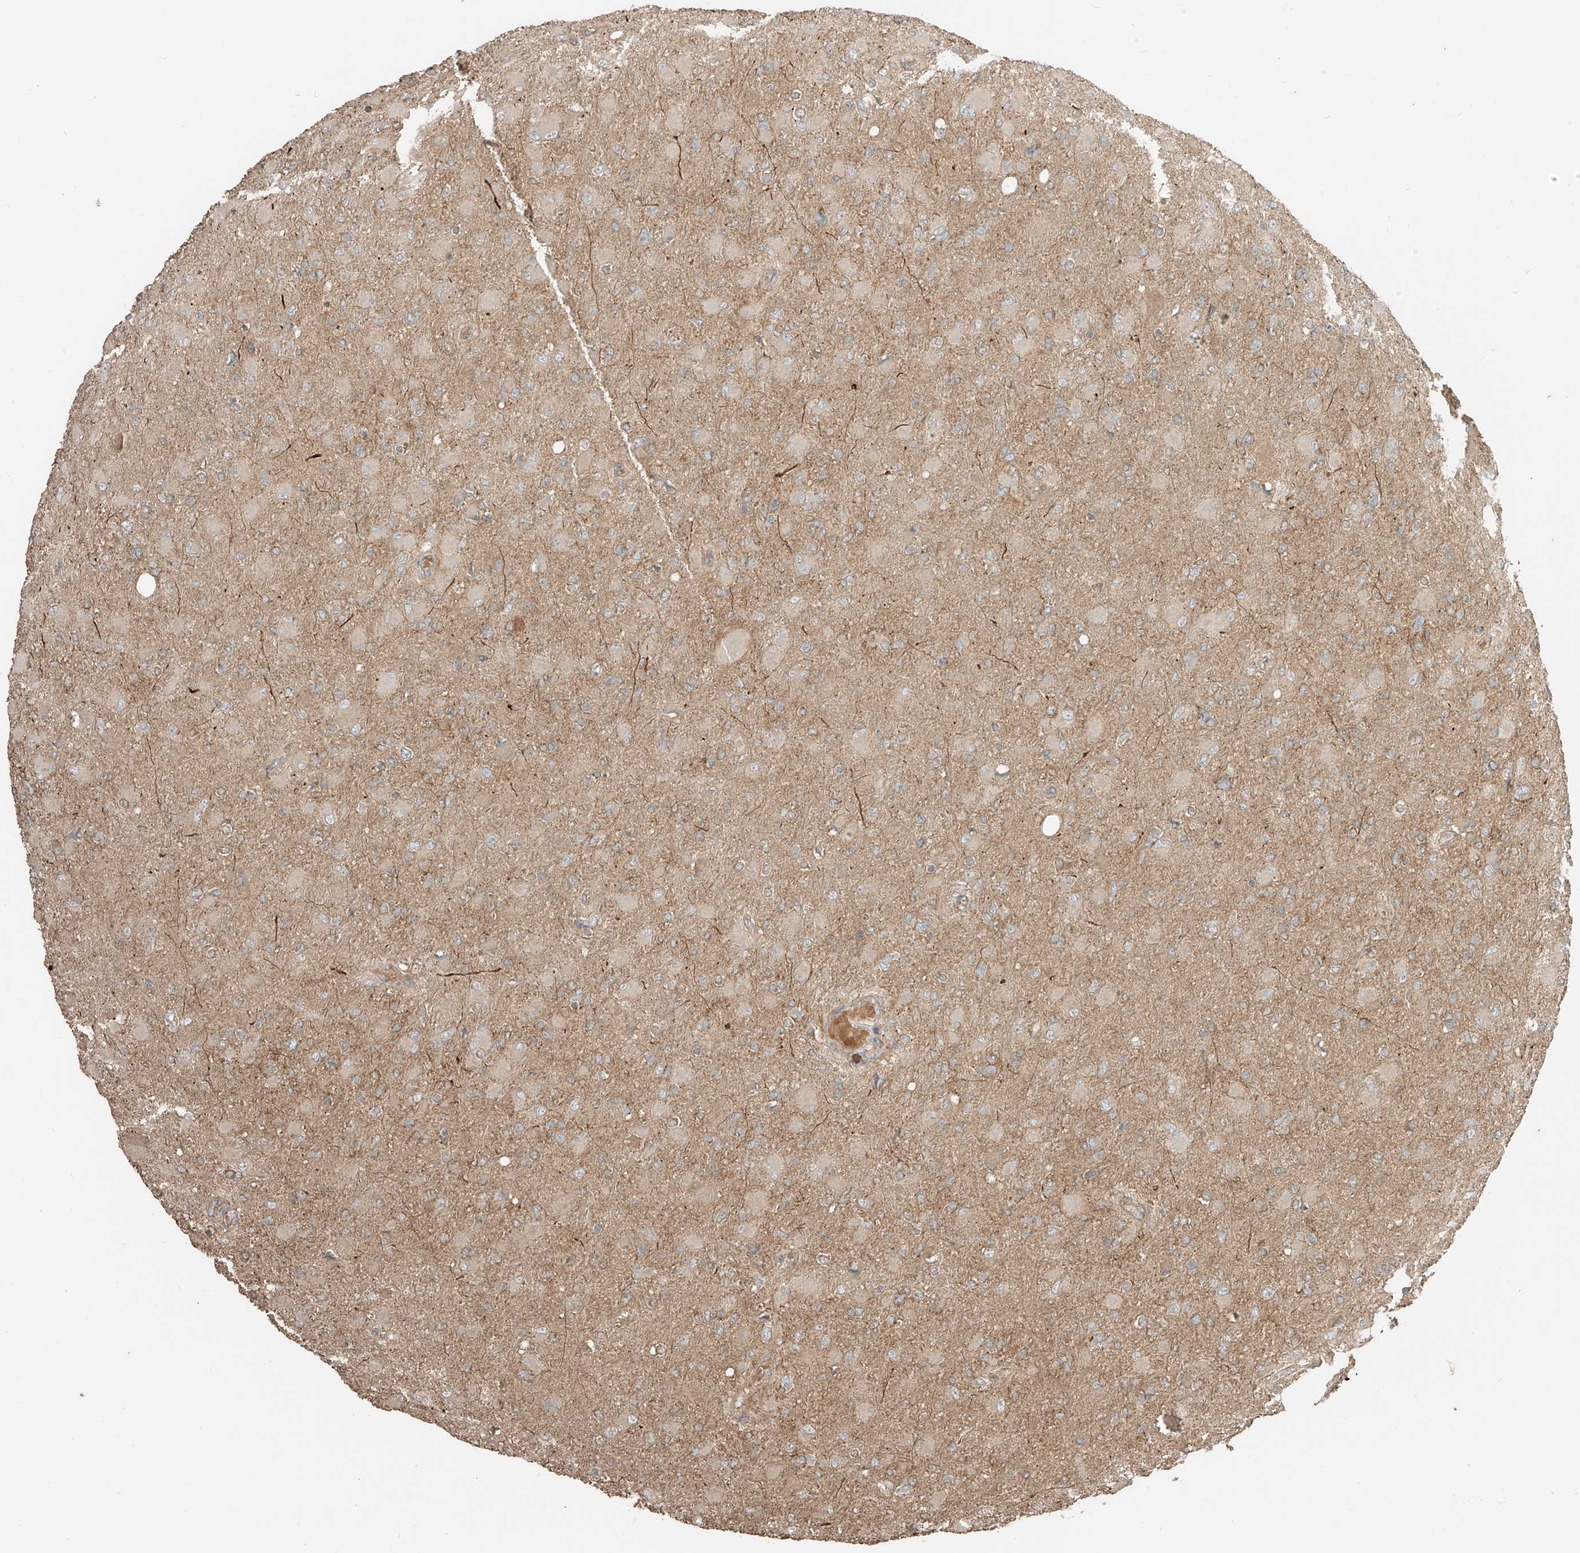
{"staining": {"intensity": "weak", "quantity": "25%-75%", "location": "cytoplasmic/membranous"}, "tissue": "glioma", "cell_type": "Tumor cells", "image_type": "cancer", "snomed": [{"axis": "morphology", "description": "Glioma, malignant, High grade"}, {"axis": "topography", "description": "Cerebral cortex"}], "caption": "This histopathology image shows immunohistochemistry (IHC) staining of glioma, with low weak cytoplasmic/membranous expression in approximately 25%-75% of tumor cells.", "gene": "RFTN2", "patient": {"sex": "female", "age": 36}}